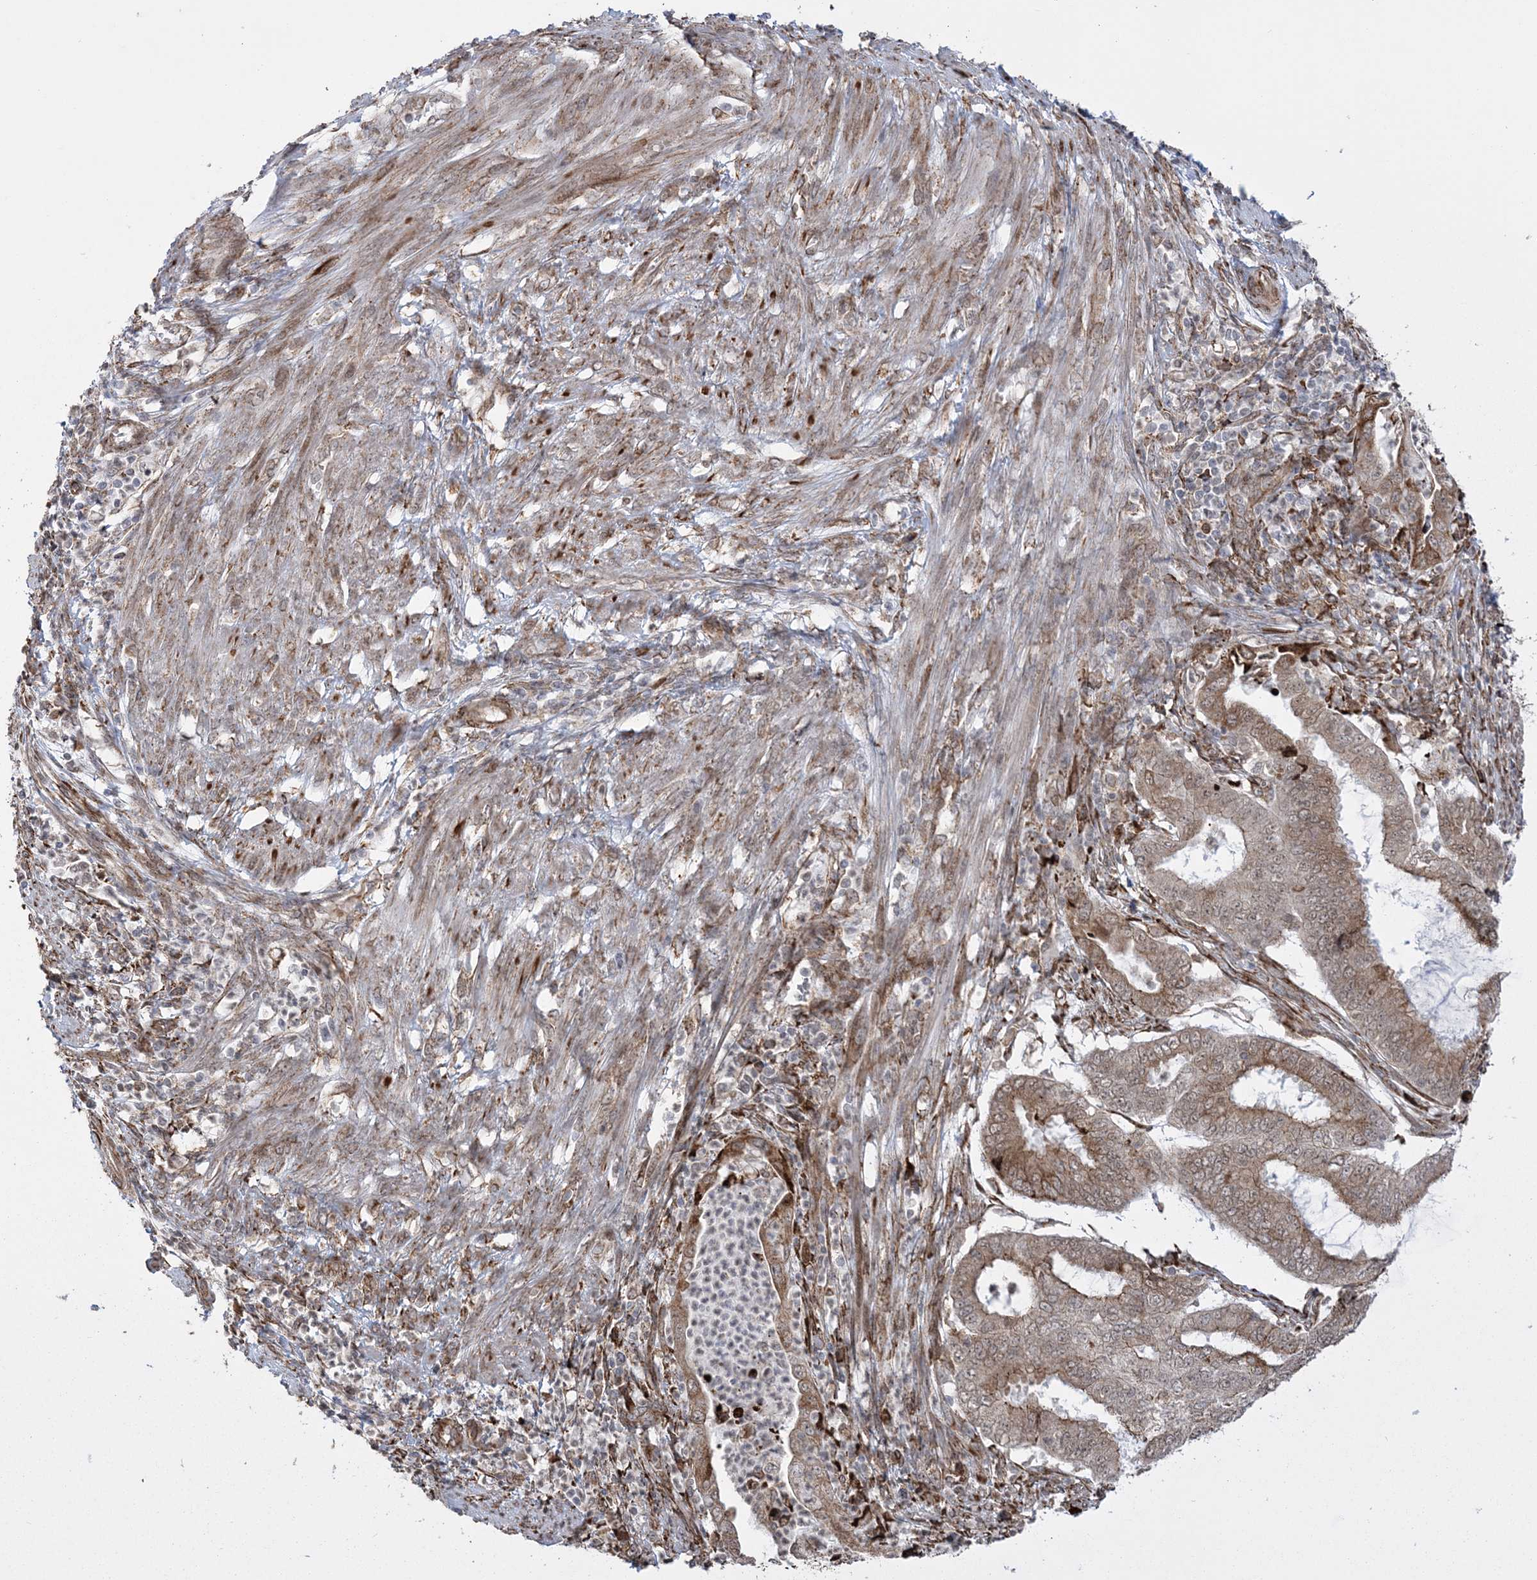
{"staining": {"intensity": "moderate", "quantity": ">75%", "location": "cytoplasmic/membranous"}, "tissue": "endometrial cancer", "cell_type": "Tumor cells", "image_type": "cancer", "snomed": [{"axis": "morphology", "description": "Adenocarcinoma, NOS"}, {"axis": "topography", "description": "Endometrium"}], "caption": "DAB (3,3'-diaminobenzidine) immunohistochemical staining of human adenocarcinoma (endometrial) shows moderate cytoplasmic/membranous protein positivity in about >75% of tumor cells. The staining is performed using DAB (3,3'-diaminobenzidine) brown chromogen to label protein expression. The nuclei are counter-stained blue using hematoxylin.", "gene": "EFCAB12", "patient": {"sex": "female", "age": 51}}